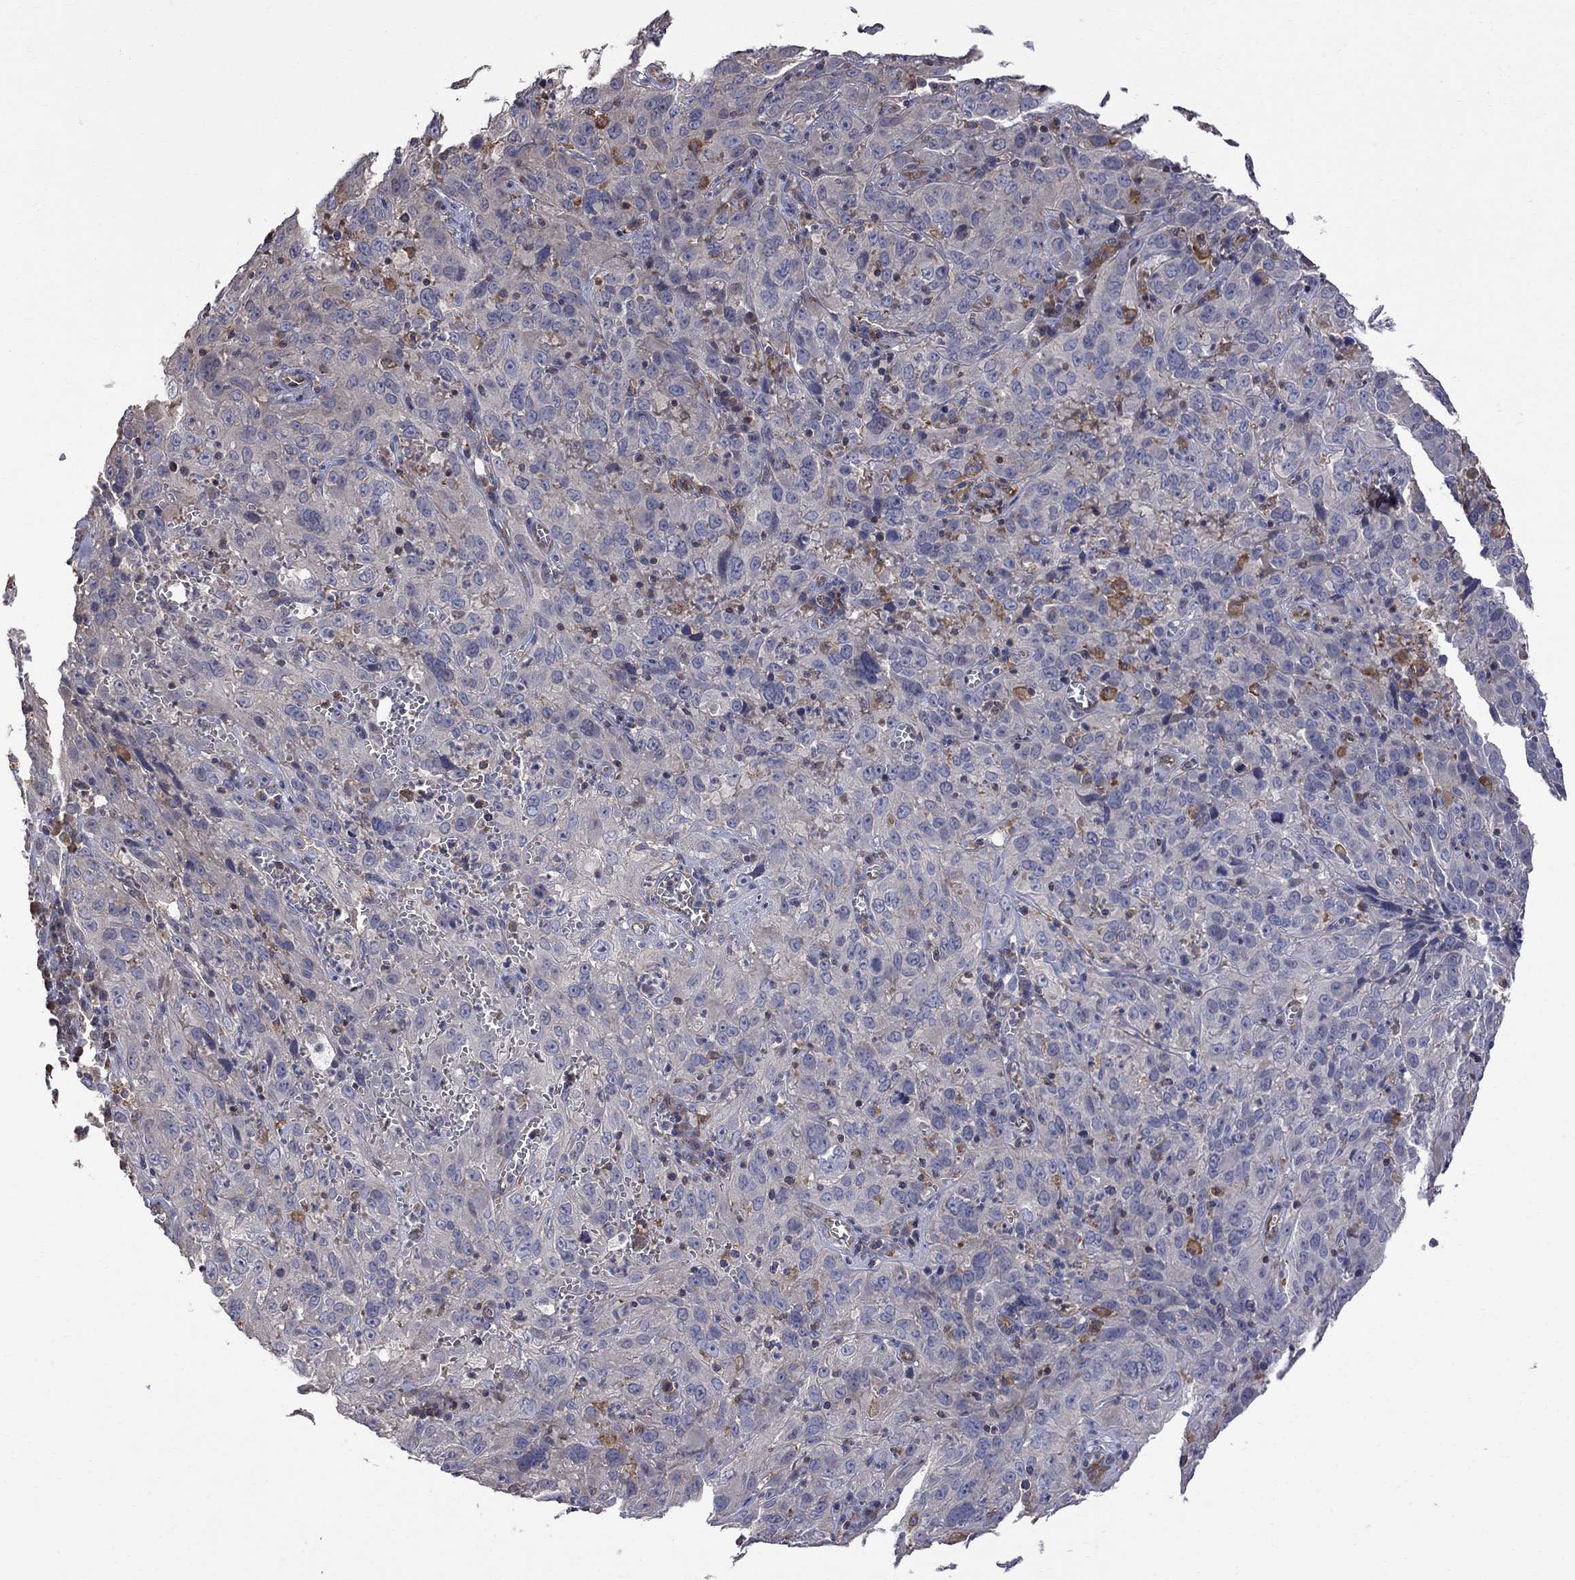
{"staining": {"intensity": "negative", "quantity": "none", "location": "none"}, "tissue": "cervical cancer", "cell_type": "Tumor cells", "image_type": "cancer", "snomed": [{"axis": "morphology", "description": "Squamous cell carcinoma, NOS"}, {"axis": "topography", "description": "Cervix"}], "caption": "Immunohistochemical staining of human cervical cancer (squamous cell carcinoma) reveals no significant staining in tumor cells.", "gene": "ABI3", "patient": {"sex": "female", "age": 32}}